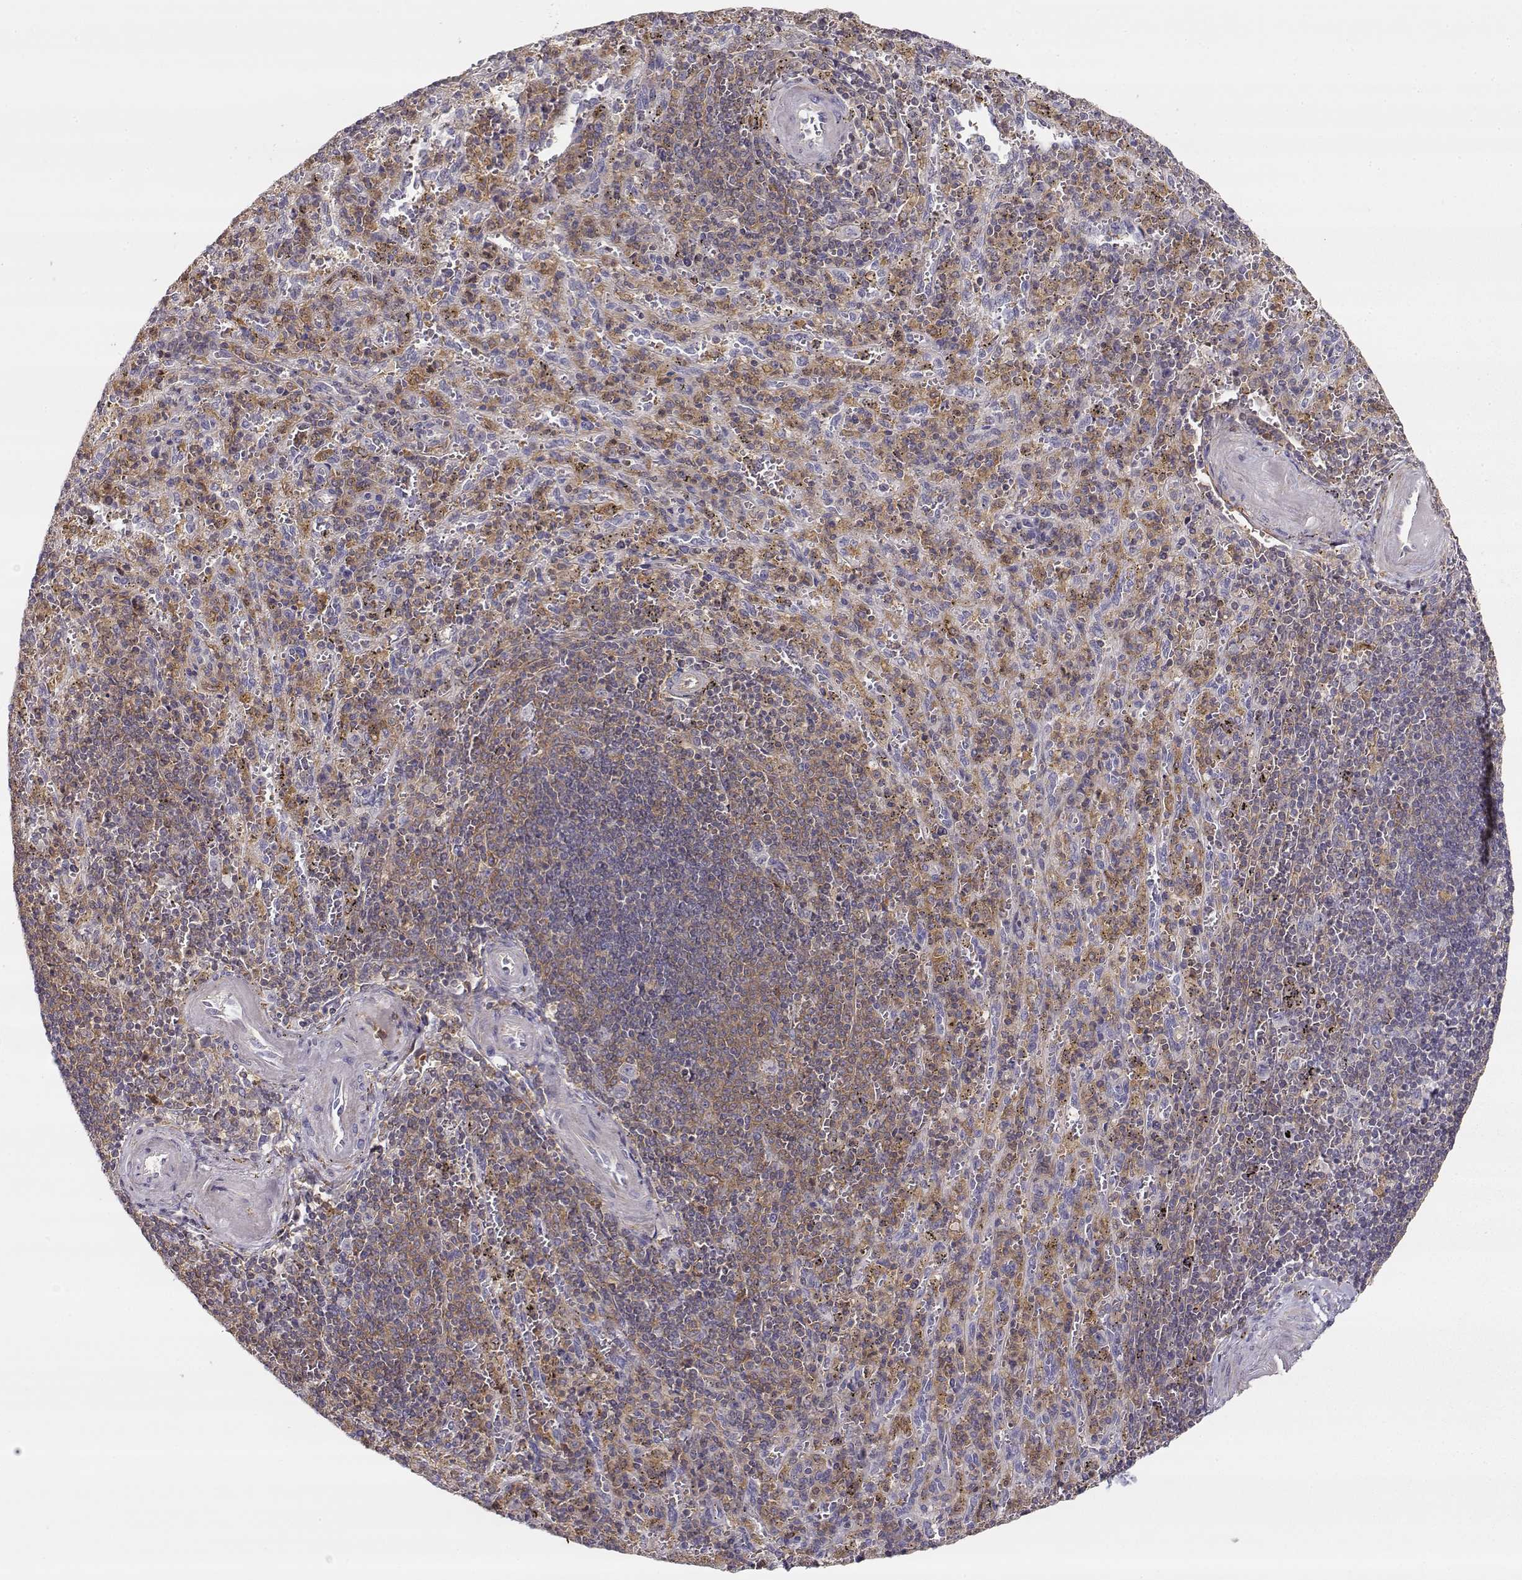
{"staining": {"intensity": "moderate", "quantity": "25%-75%", "location": "cytoplasmic/membranous"}, "tissue": "spleen", "cell_type": "Cells in red pulp", "image_type": "normal", "snomed": [{"axis": "morphology", "description": "Normal tissue, NOS"}, {"axis": "topography", "description": "Spleen"}], "caption": "A high-resolution image shows immunohistochemistry (IHC) staining of normal spleen, which demonstrates moderate cytoplasmic/membranous expression in approximately 25%-75% of cells in red pulp.", "gene": "VAV1", "patient": {"sex": "male", "age": 57}}